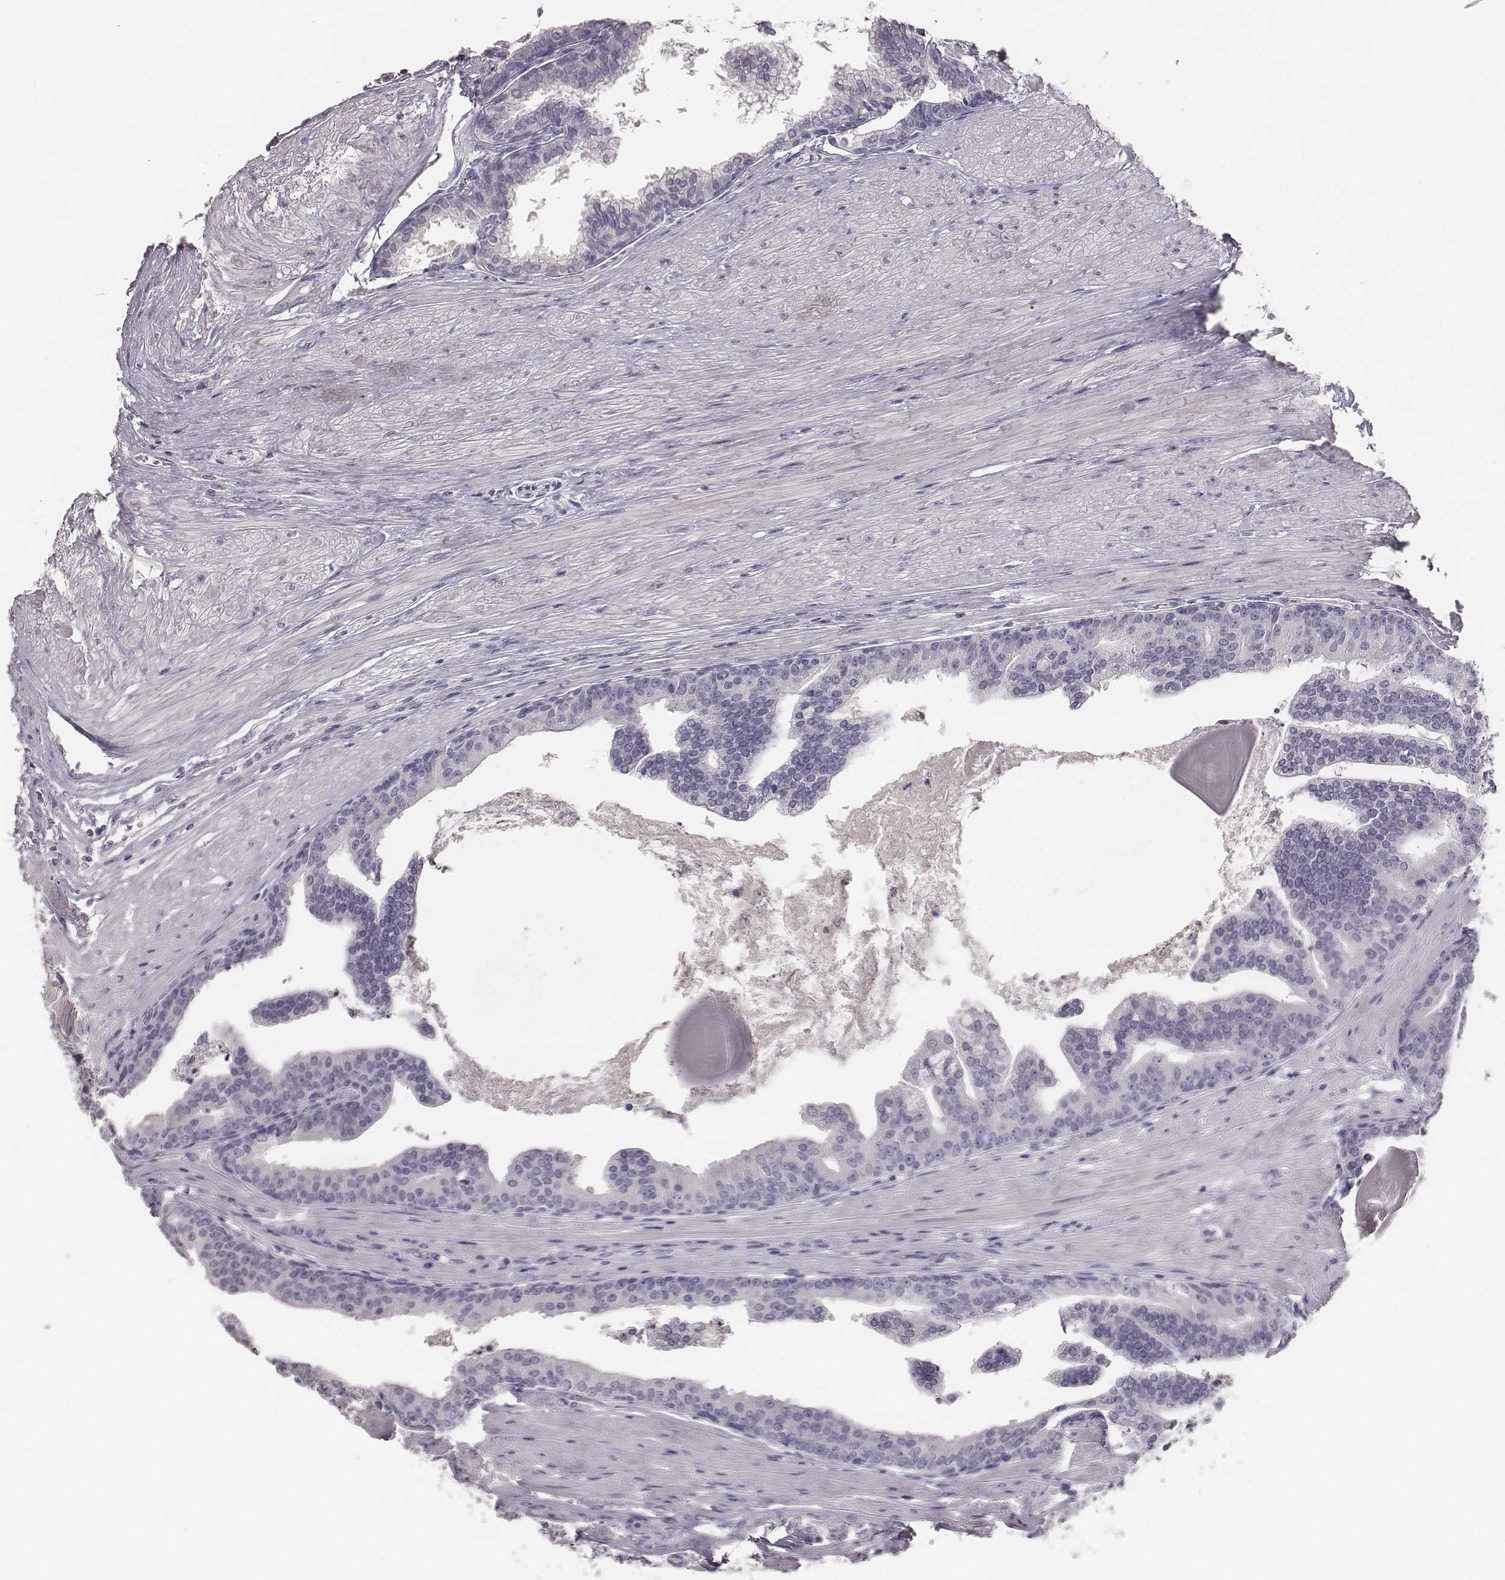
{"staining": {"intensity": "negative", "quantity": "none", "location": "none"}, "tissue": "prostate cancer", "cell_type": "Tumor cells", "image_type": "cancer", "snomed": [{"axis": "morphology", "description": "Adenocarcinoma, NOS"}, {"axis": "topography", "description": "Prostate and seminal vesicle, NOS"}, {"axis": "topography", "description": "Prostate"}], "caption": "Prostate adenocarcinoma was stained to show a protein in brown. There is no significant expression in tumor cells.", "gene": "MYH6", "patient": {"sex": "male", "age": 44}}